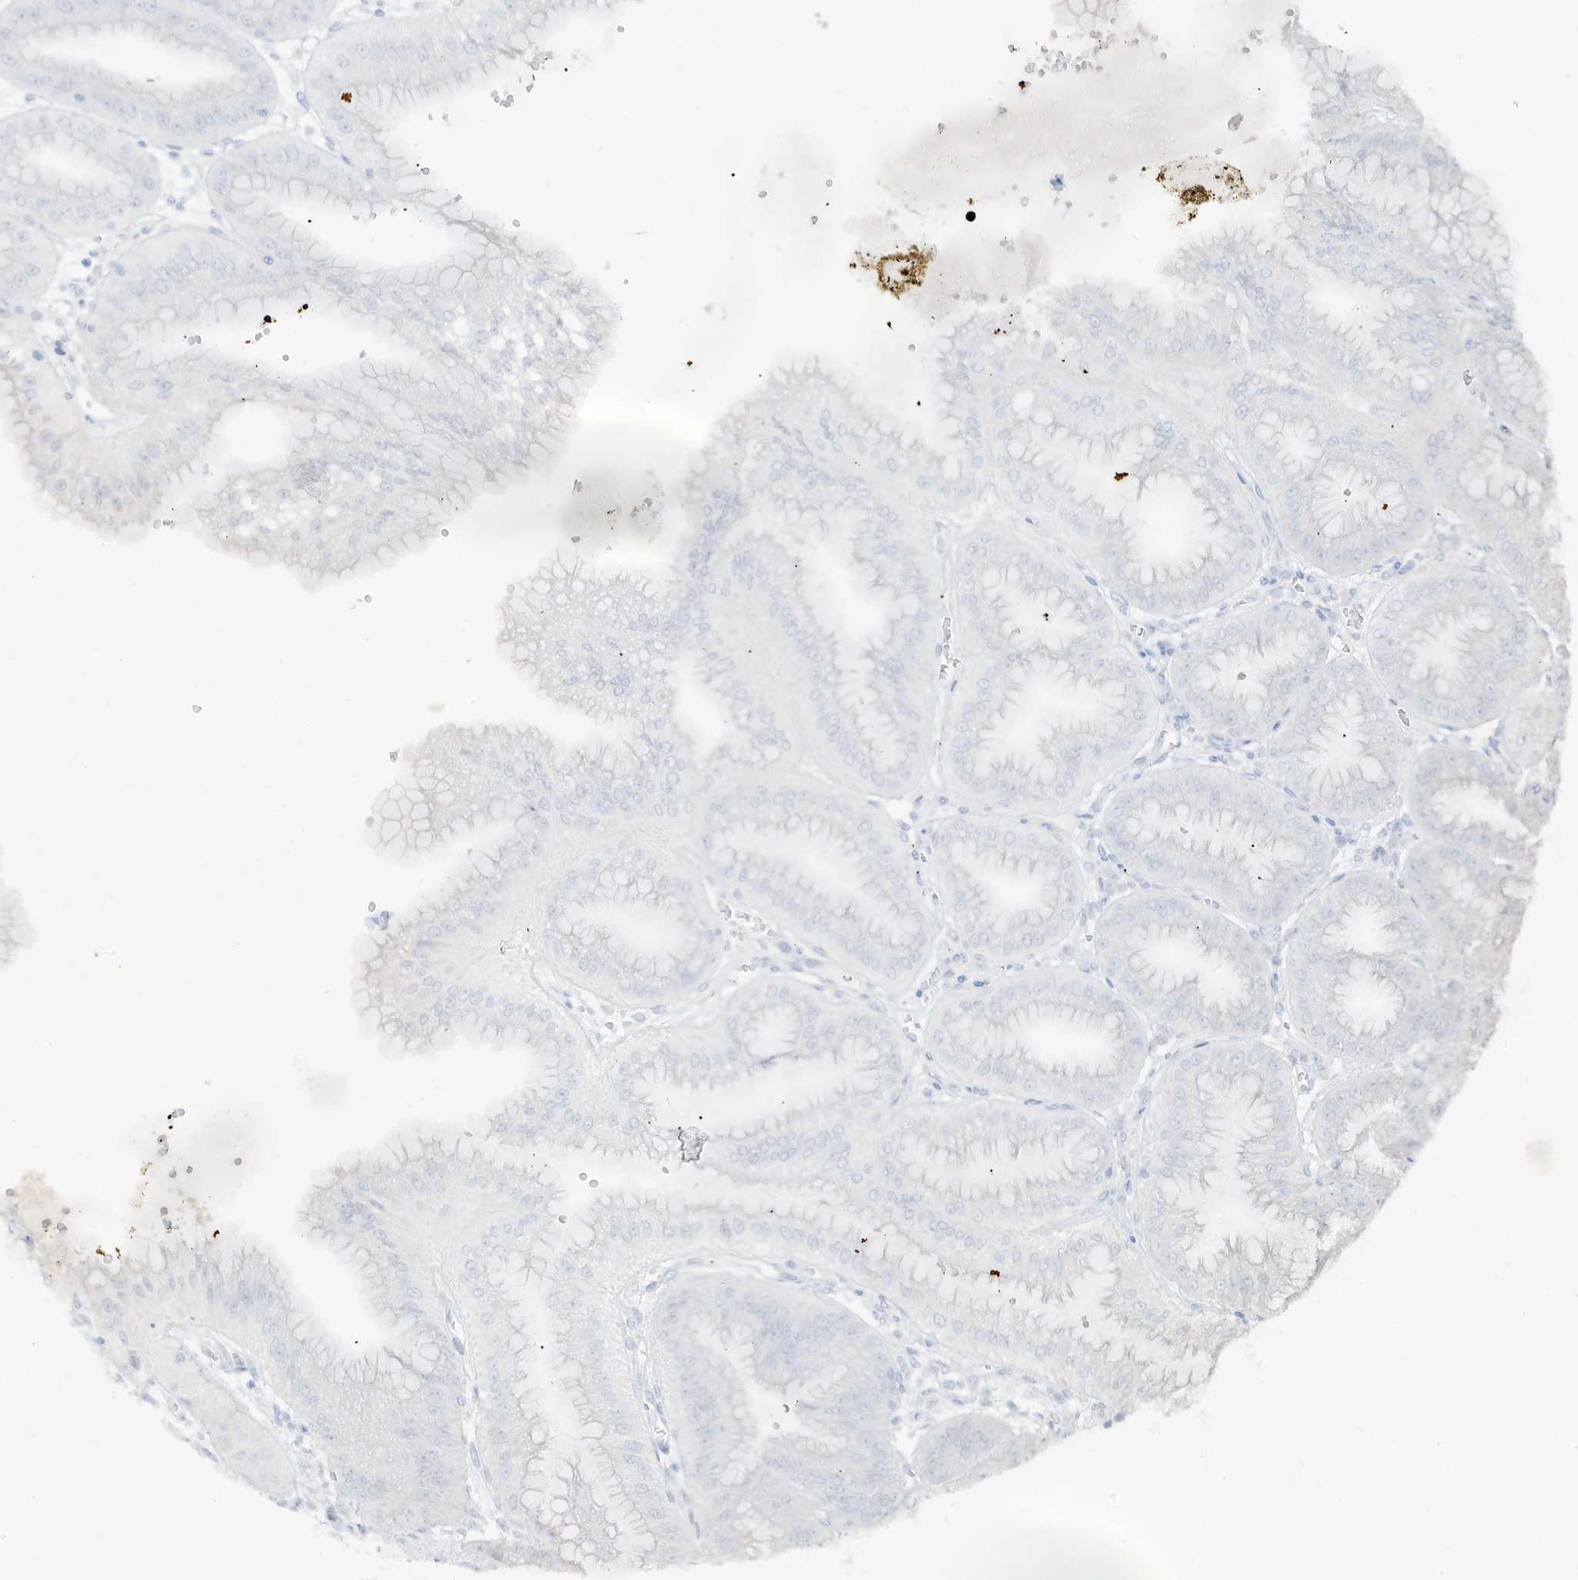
{"staining": {"intensity": "negative", "quantity": "none", "location": "none"}, "tissue": "stomach", "cell_type": "Glandular cells", "image_type": "normal", "snomed": [{"axis": "morphology", "description": "Normal tissue, NOS"}, {"axis": "topography", "description": "Stomach, lower"}], "caption": "A micrograph of stomach stained for a protein demonstrates no brown staining in glandular cells.", "gene": "PRRT3", "patient": {"sex": "male", "age": 71}}